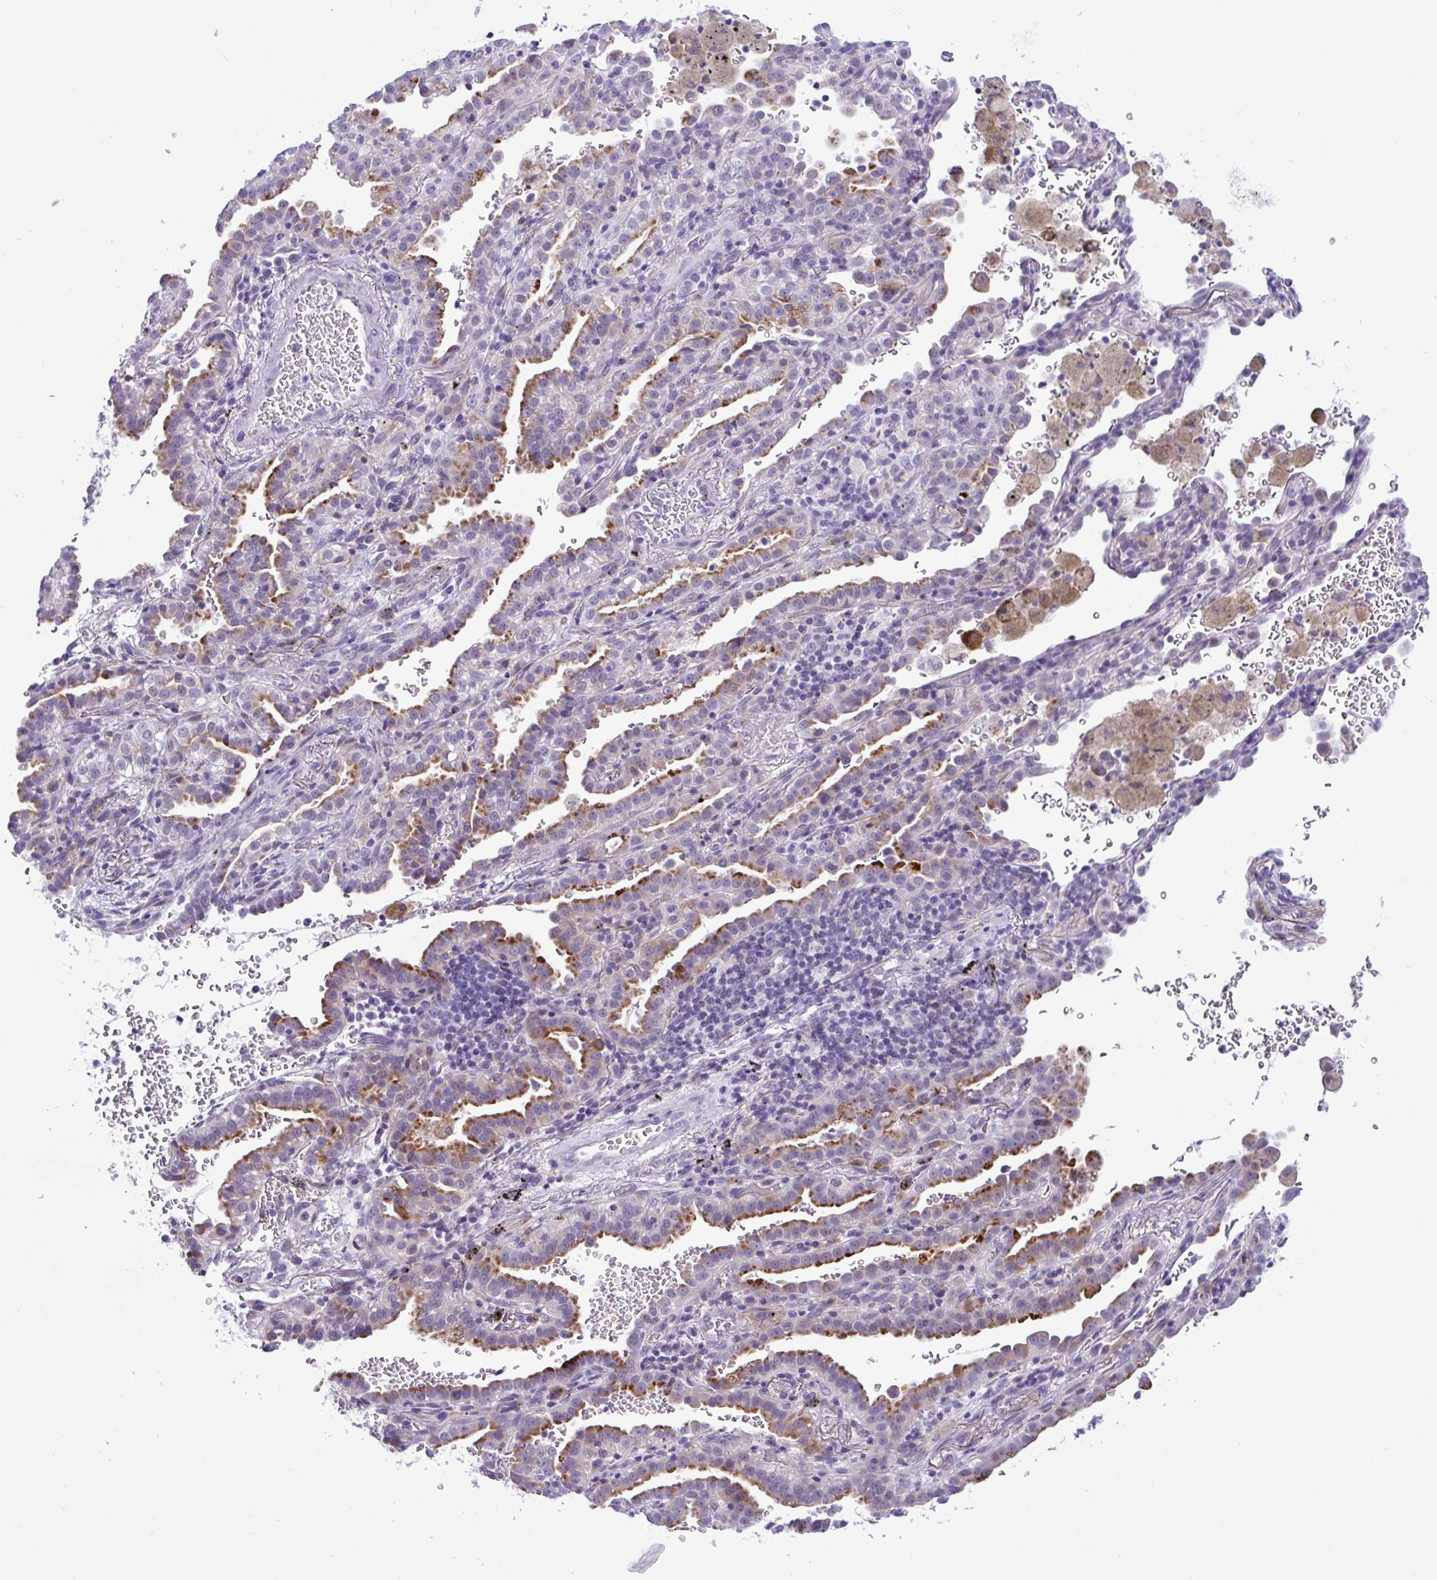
{"staining": {"intensity": "strong", "quantity": "25%-75%", "location": "cytoplasmic/membranous"}, "tissue": "lung cancer", "cell_type": "Tumor cells", "image_type": "cancer", "snomed": [{"axis": "morphology", "description": "Adenocarcinoma, NOS"}, {"axis": "topography", "description": "Lymph node"}, {"axis": "topography", "description": "Lung"}], "caption": "DAB immunohistochemical staining of human lung adenocarcinoma displays strong cytoplasmic/membranous protein positivity in approximately 25%-75% of tumor cells.", "gene": "SREBF1", "patient": {"sex": "male", "age": 66}}